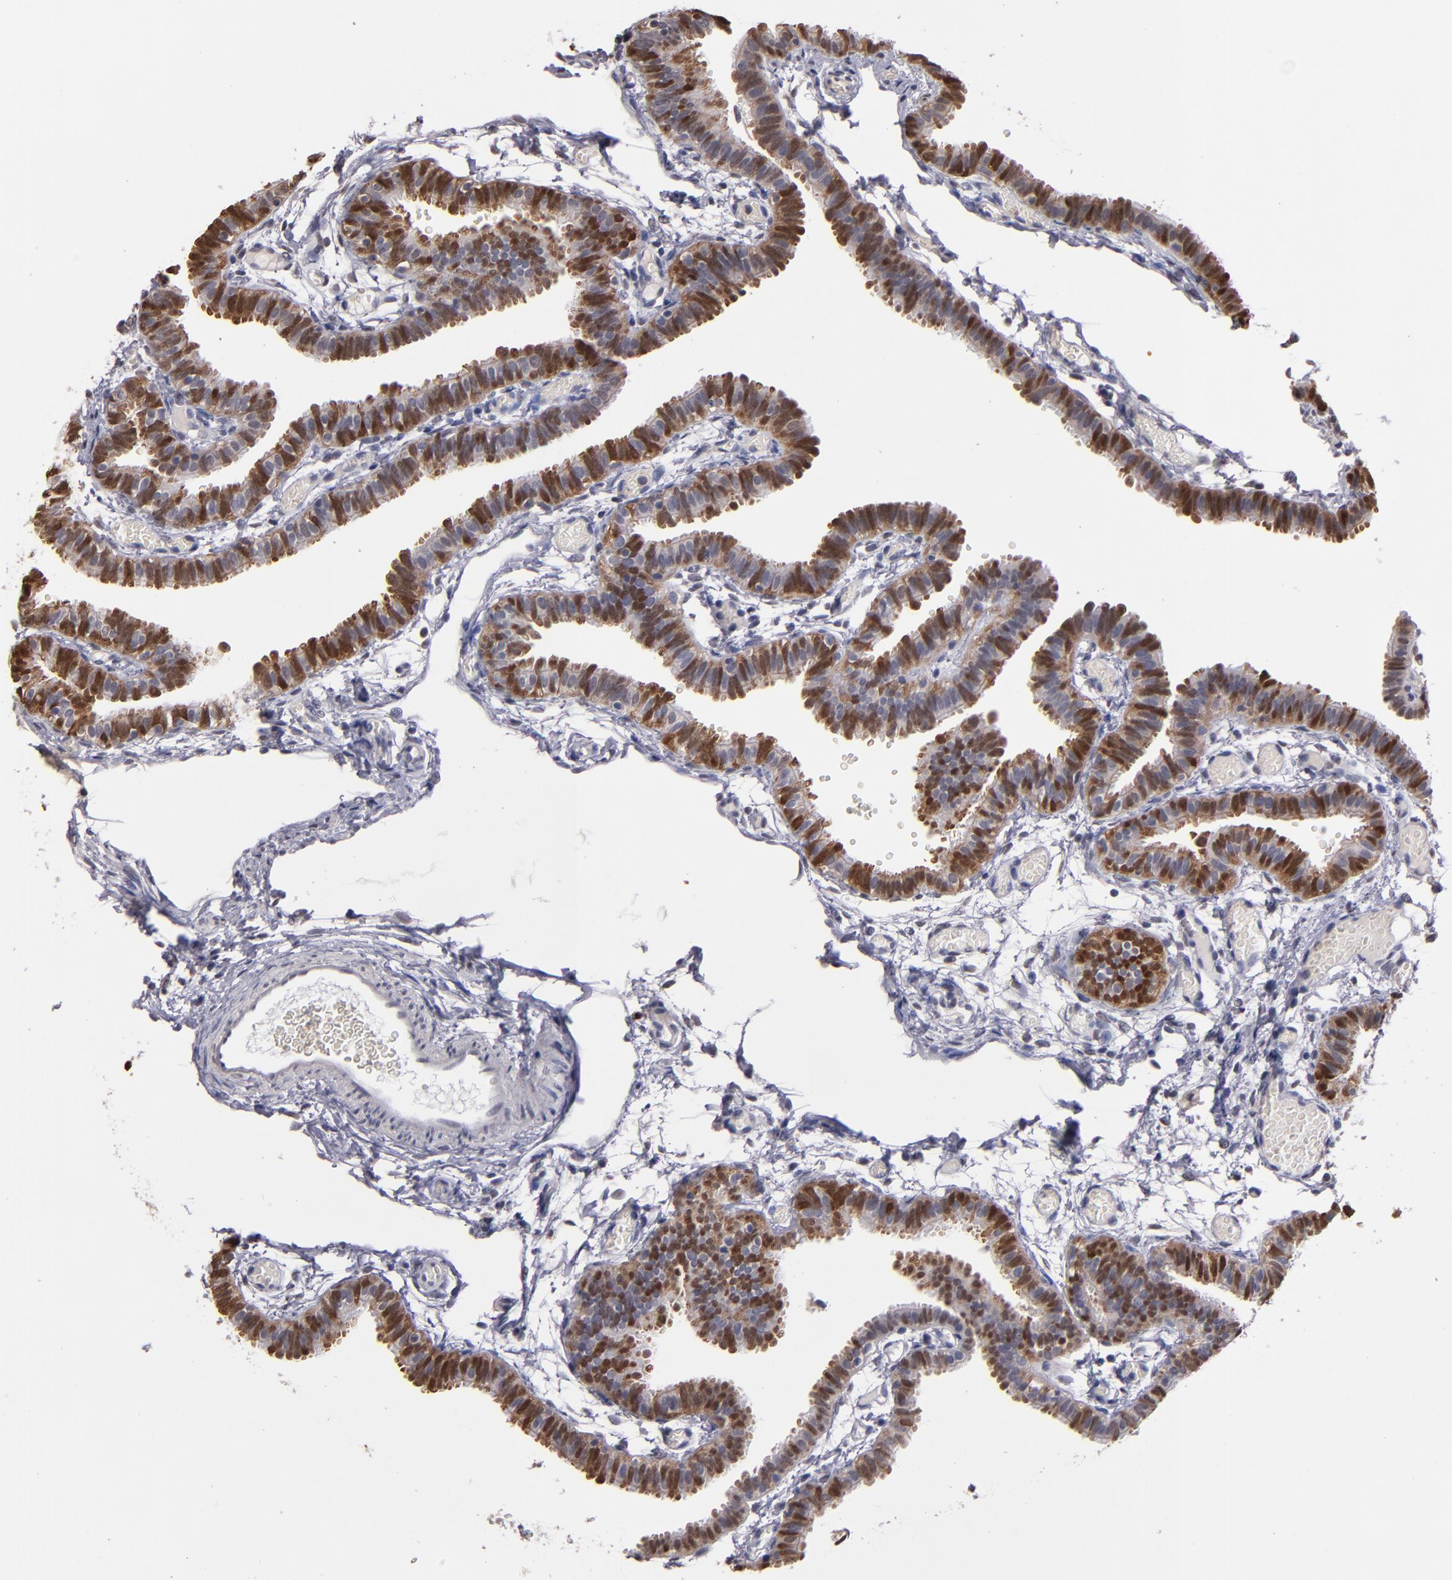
{"staining": {"intensity": "moderate", "quantity": "25%-75%", "location": "cytoplasmic/membranous,nuclear"}, "tissue": "fallopian tube", "cell_type": "Glandular cells", "image_type": "normal", "snomed": [{"axis": "morphology", "description": "Normal tissue, NOS"}, {"axis": "topography", "description": "Fallopian tube"}], "caption": "Immunohistochemistry (IHC) photomicrograph of unremarkable fallopian tube: human fallopian tube stained using IHC shows medium levels of moderate protein expression localized specifically in the cytoplasmic/membranous,nuclear of glandular cells, appearing as a cytoplasmic/membranous,nuclear brown color.", "gene": "S100A1", "patient": {"sex": "female", "age": 29}}